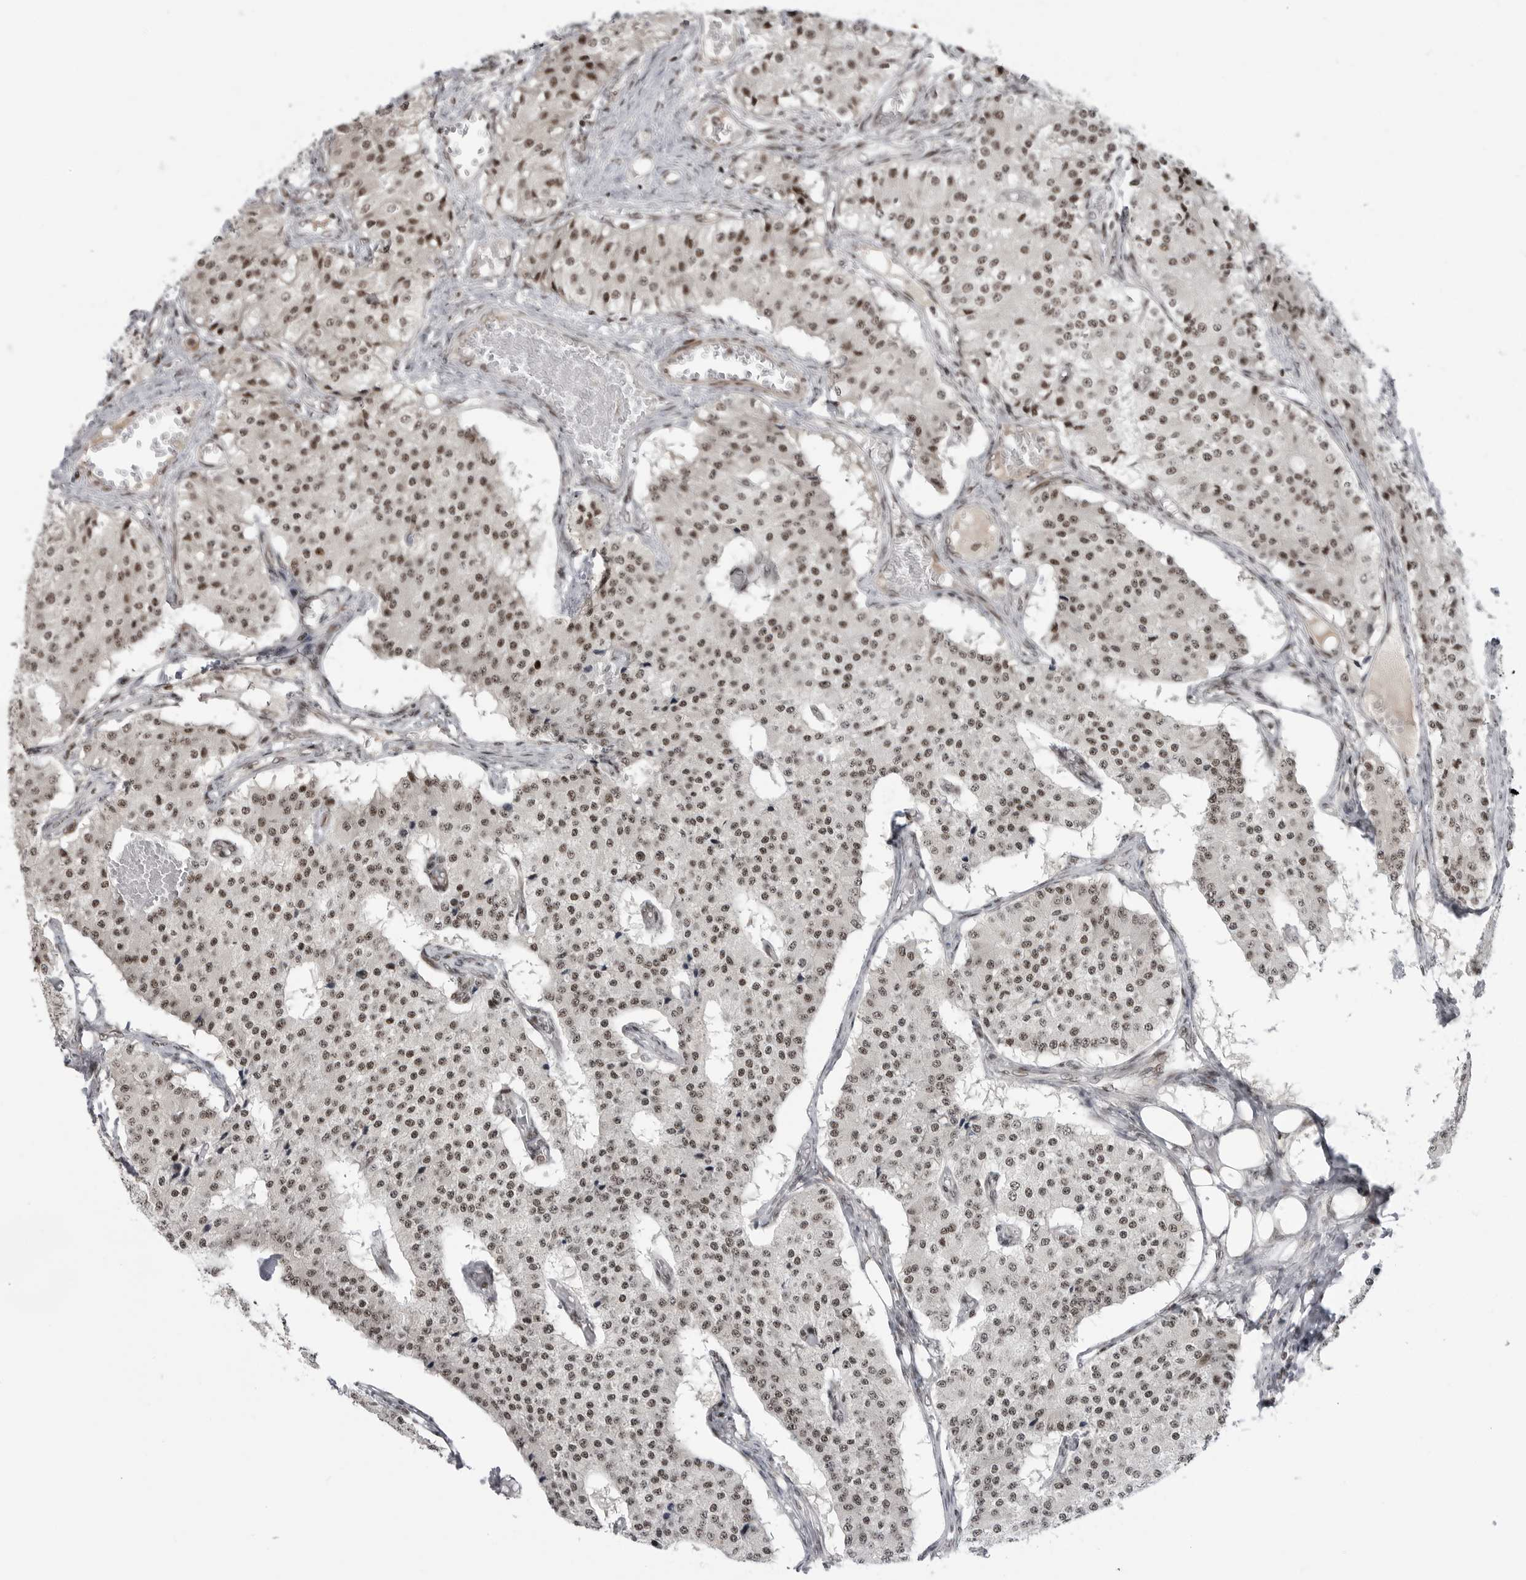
{"staining": {"intensity": "weak", "quantity": ">75%", "location": "nuclear"}, "tissue": "carcinoid", "cell_type": "Tumor cells", "image_type": "cancer", "snomed": [{"axis": "morphology", "description": "Carcinoid, malignant, NOS"}, {"axis": "topography", "description": "Colon"}], "caption": "Immunohistochemical staining of human malignant carcinoid demonstrates weak nuclear protein expression in about >75% of tumor cells. (DAB IHC with brightfield microscopy, high magnification).", "gene": "TRIM66", "patient": {"sex": "female", "age": 52}}